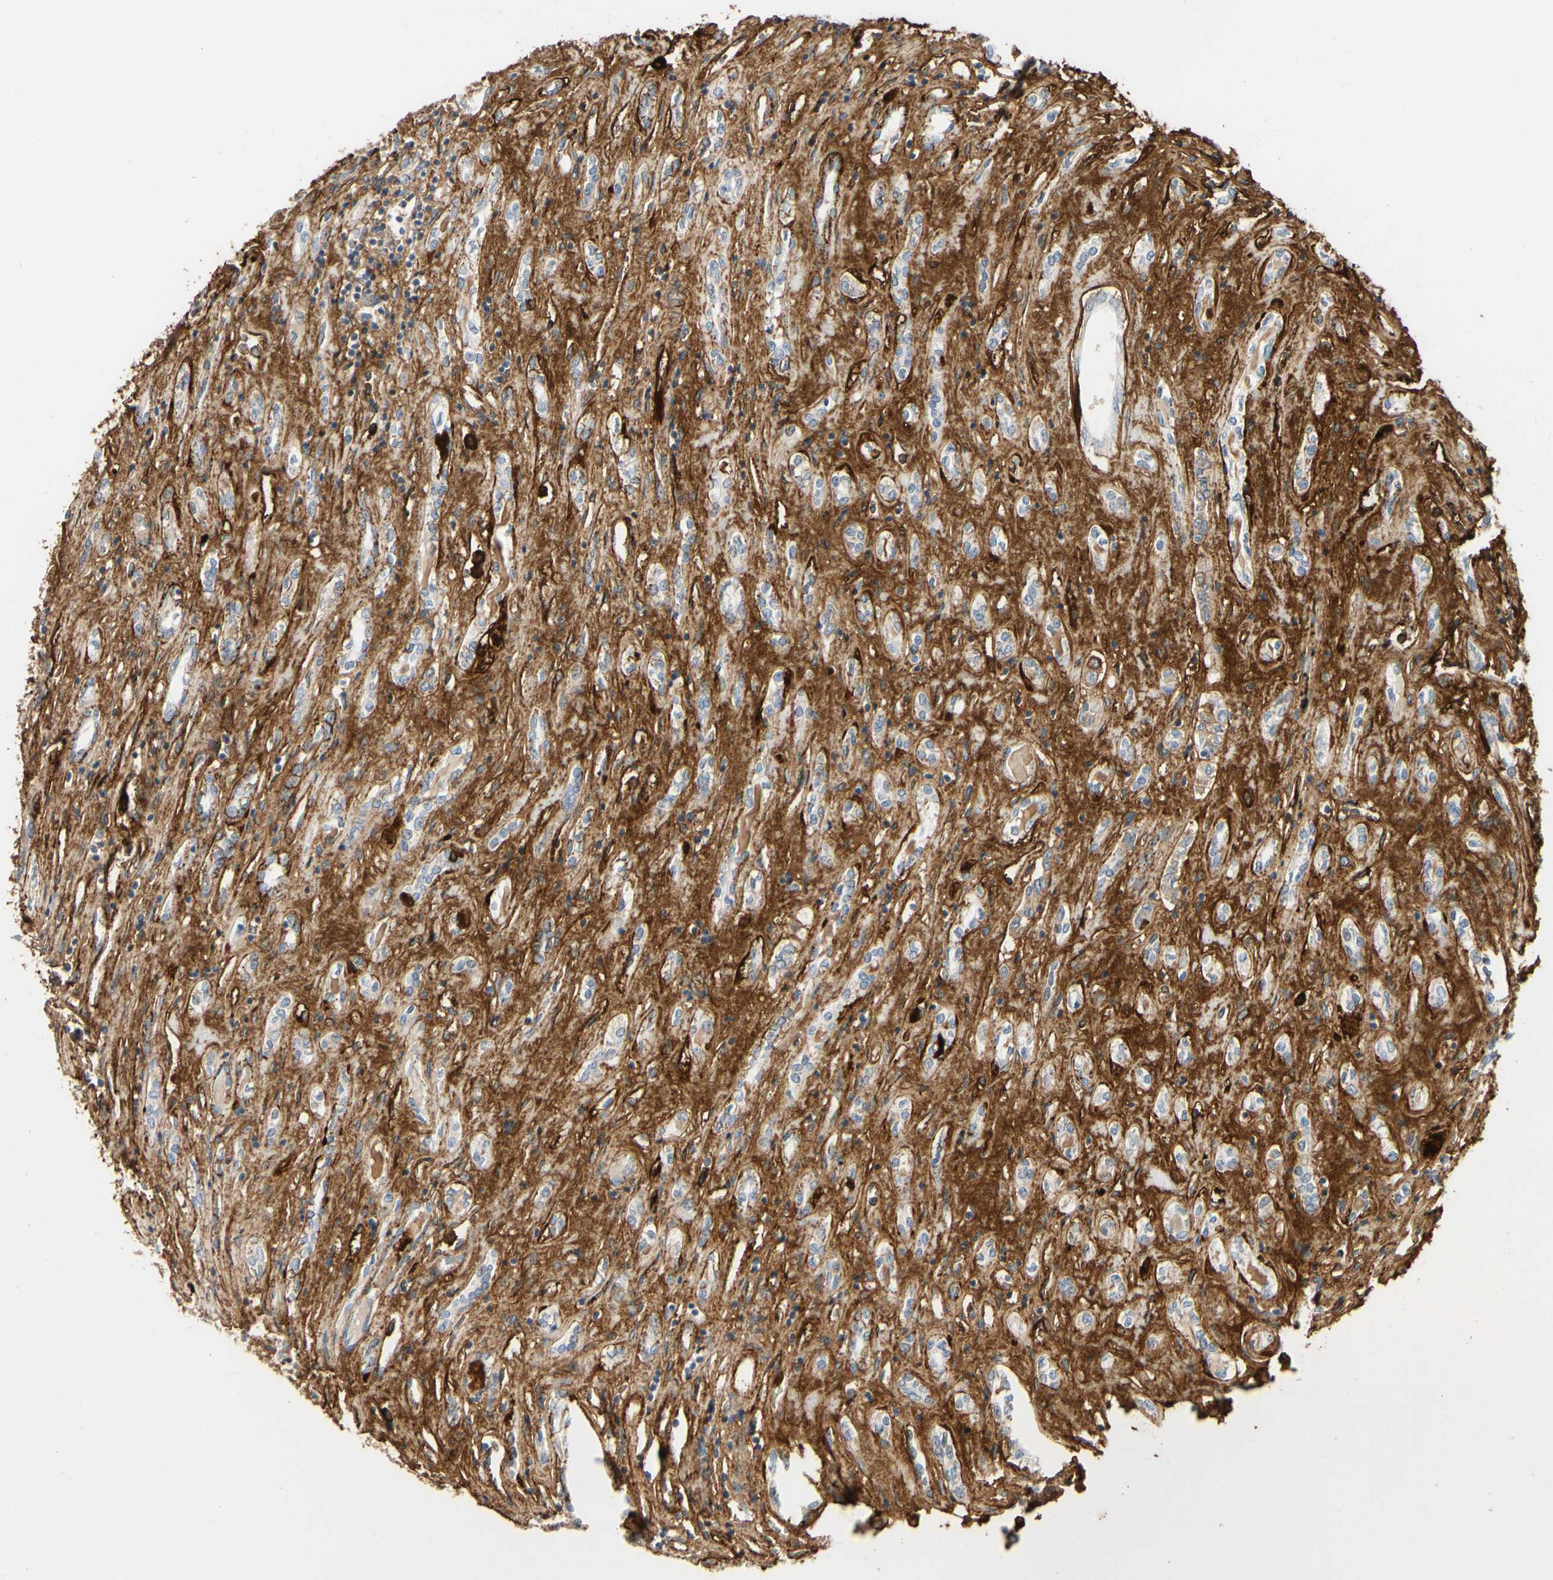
{"staining": {"intensity": "strong", "quantity": ">75%", "location": "cytoplasmic/membranous"}, "tissue": "renal cancer", "cell_type": "Tumor cells", "image_type": "cancer", "snomed": [{"axis": "morphology", "description": "Adenocarcinoma, NOS"}, {"axis": "topography", "description": "Kidney"}], "caption": "Renal adenocarcinoma stained with DAB (3,3'-diaminobenzidine) IHC shows high levels of strong cytoplasmic/membranous expression in approximately >75% of tumor cells.", "gene": "FGB", "patient": {"sex": "female", "age": 70}}